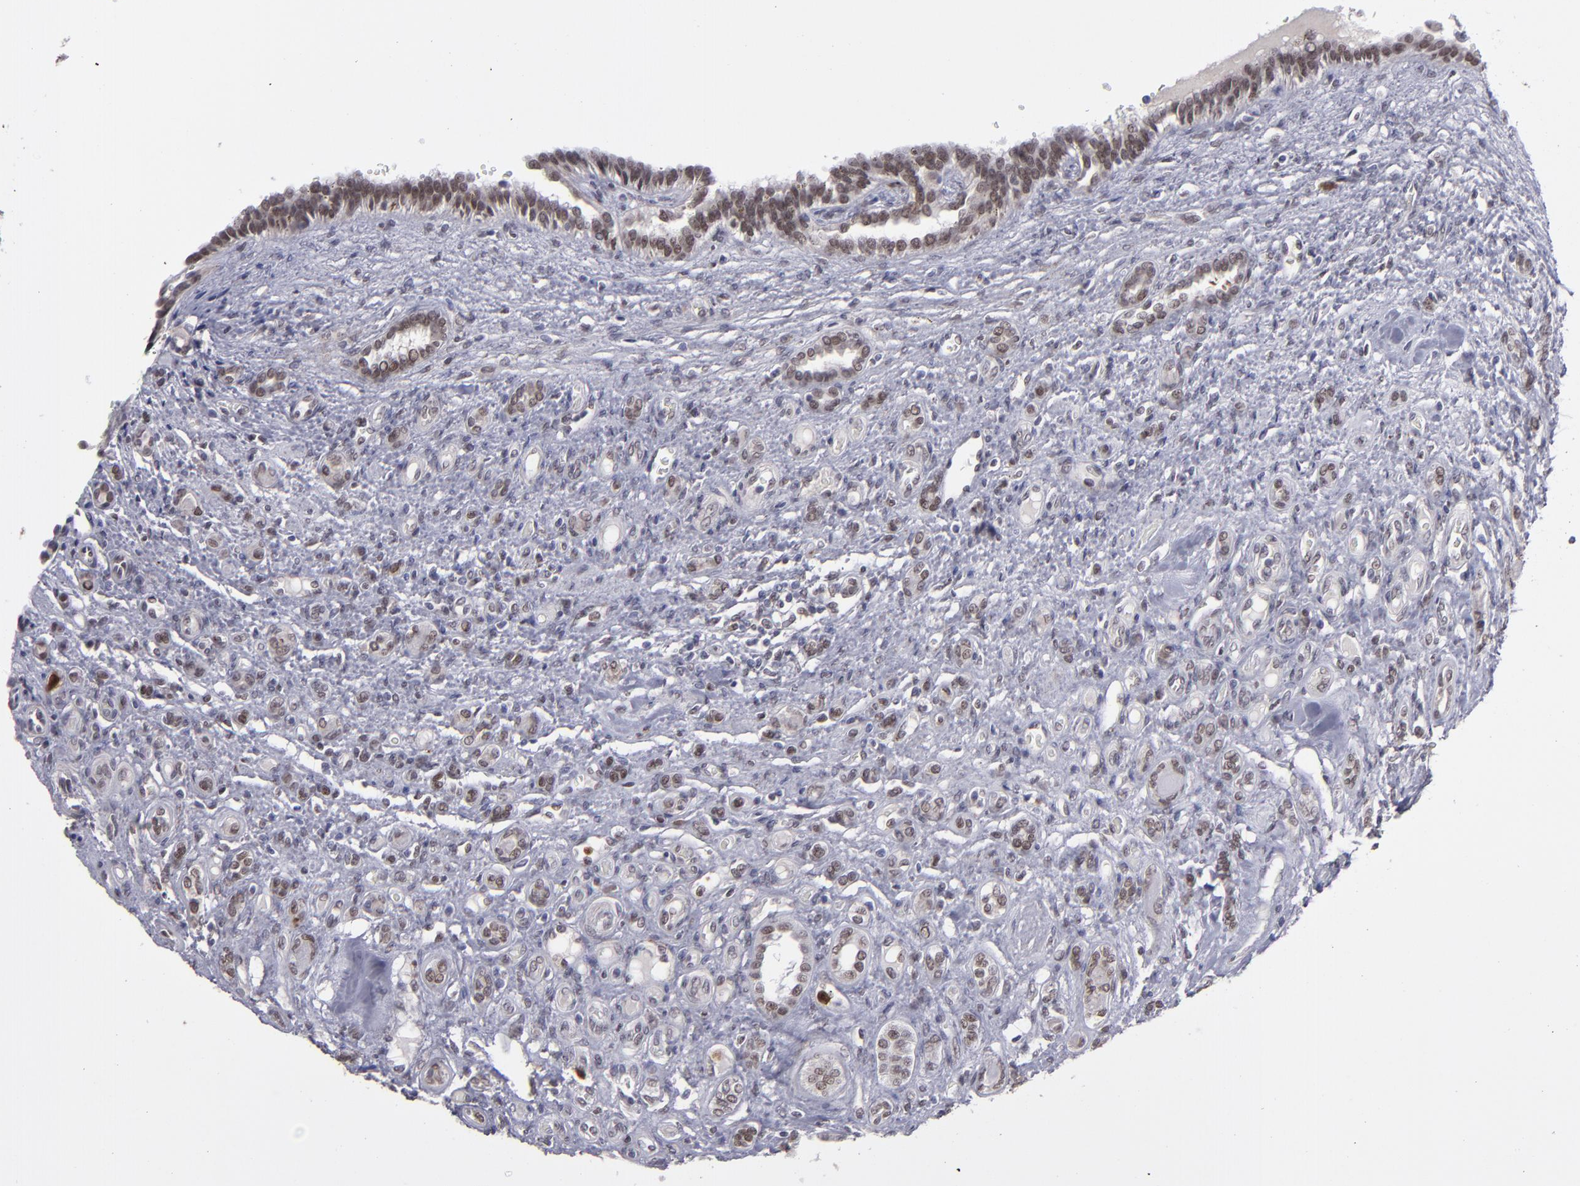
{"staining": {"intensity": "moderate", "quantity": "25%-75%", "location": "nuclear"}, "tissue": "renal cancer", "cell_type": "Tumor cells", "image_type": "cancer", "snomed": [{"axis": "morphology", "description": "Inflammation, NOS"}, {"axis": "morphology", "description": "Adenocarcinoma, NOS"}, {"axis": "topography", "description": "Kidney"}], "caption": "Protein staining reveals moderate nuclear staining in about 25%-75% of tumor cells in adenocarcinoma (renal).", "gene": "RREB1", "patient": {"sex": "male", "age": 68}}